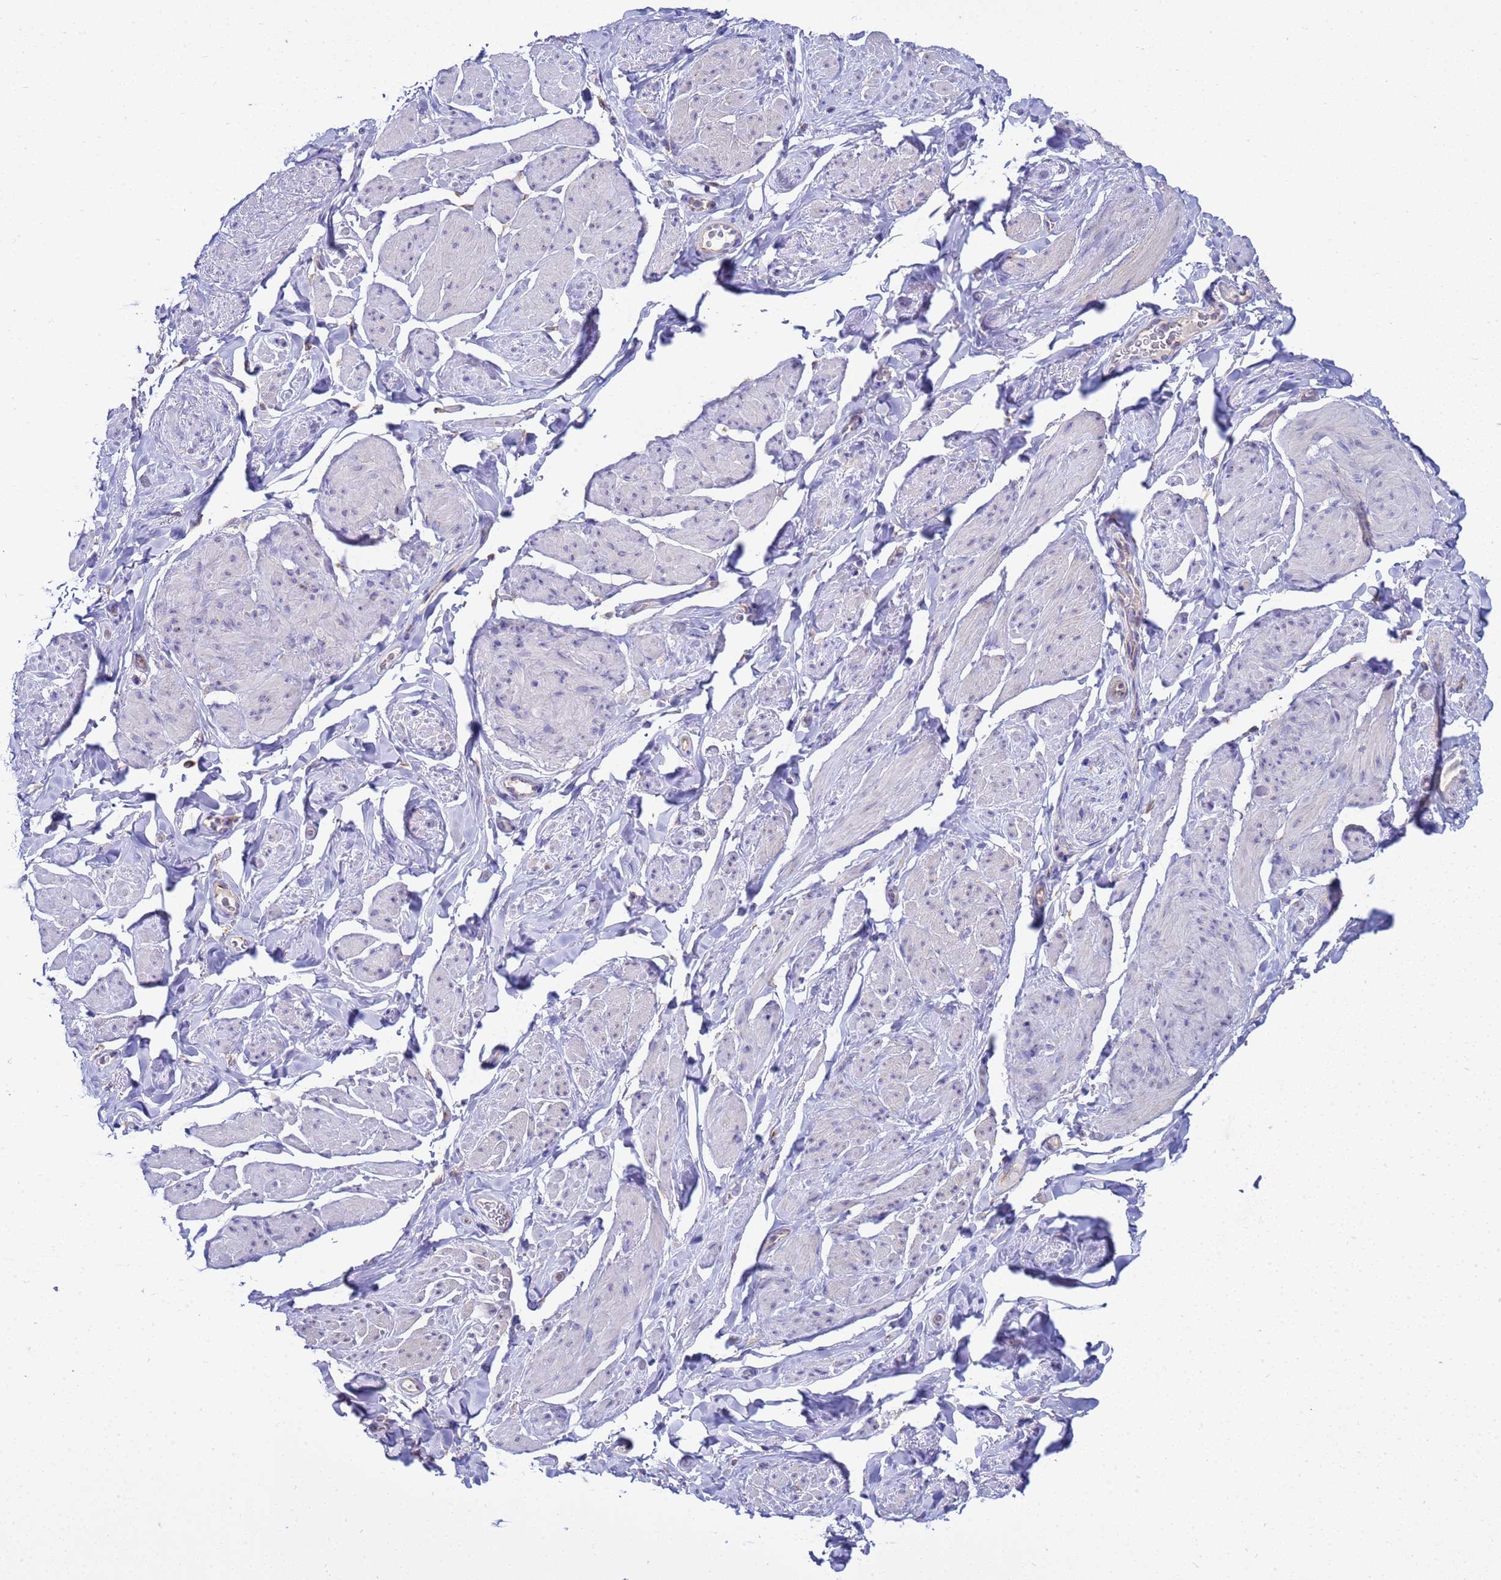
{"staining": {"intensity": "negative", "quantity": "none", "location": "none"}, "tissue": "smooth muscle", "cell_type": "Smooth muscle cells", "image_type": "normal", "snomed": [{"axis": "morphology", "description": "Normal tissue, NOS"}, {"axis": "topography", "description": "Smooth muscle"}, {"axis": "topography", "description": "Peripheral nerve tissue"}], "caption": "This is a micrograph of immunohistochemistry staining of benign smooth muscle, which shows no positivity in smooth muscle cells. (DAB IHC, high magnification).", "gene": "ANAPC1", "patient": {"sex": "male", "age": 69}}